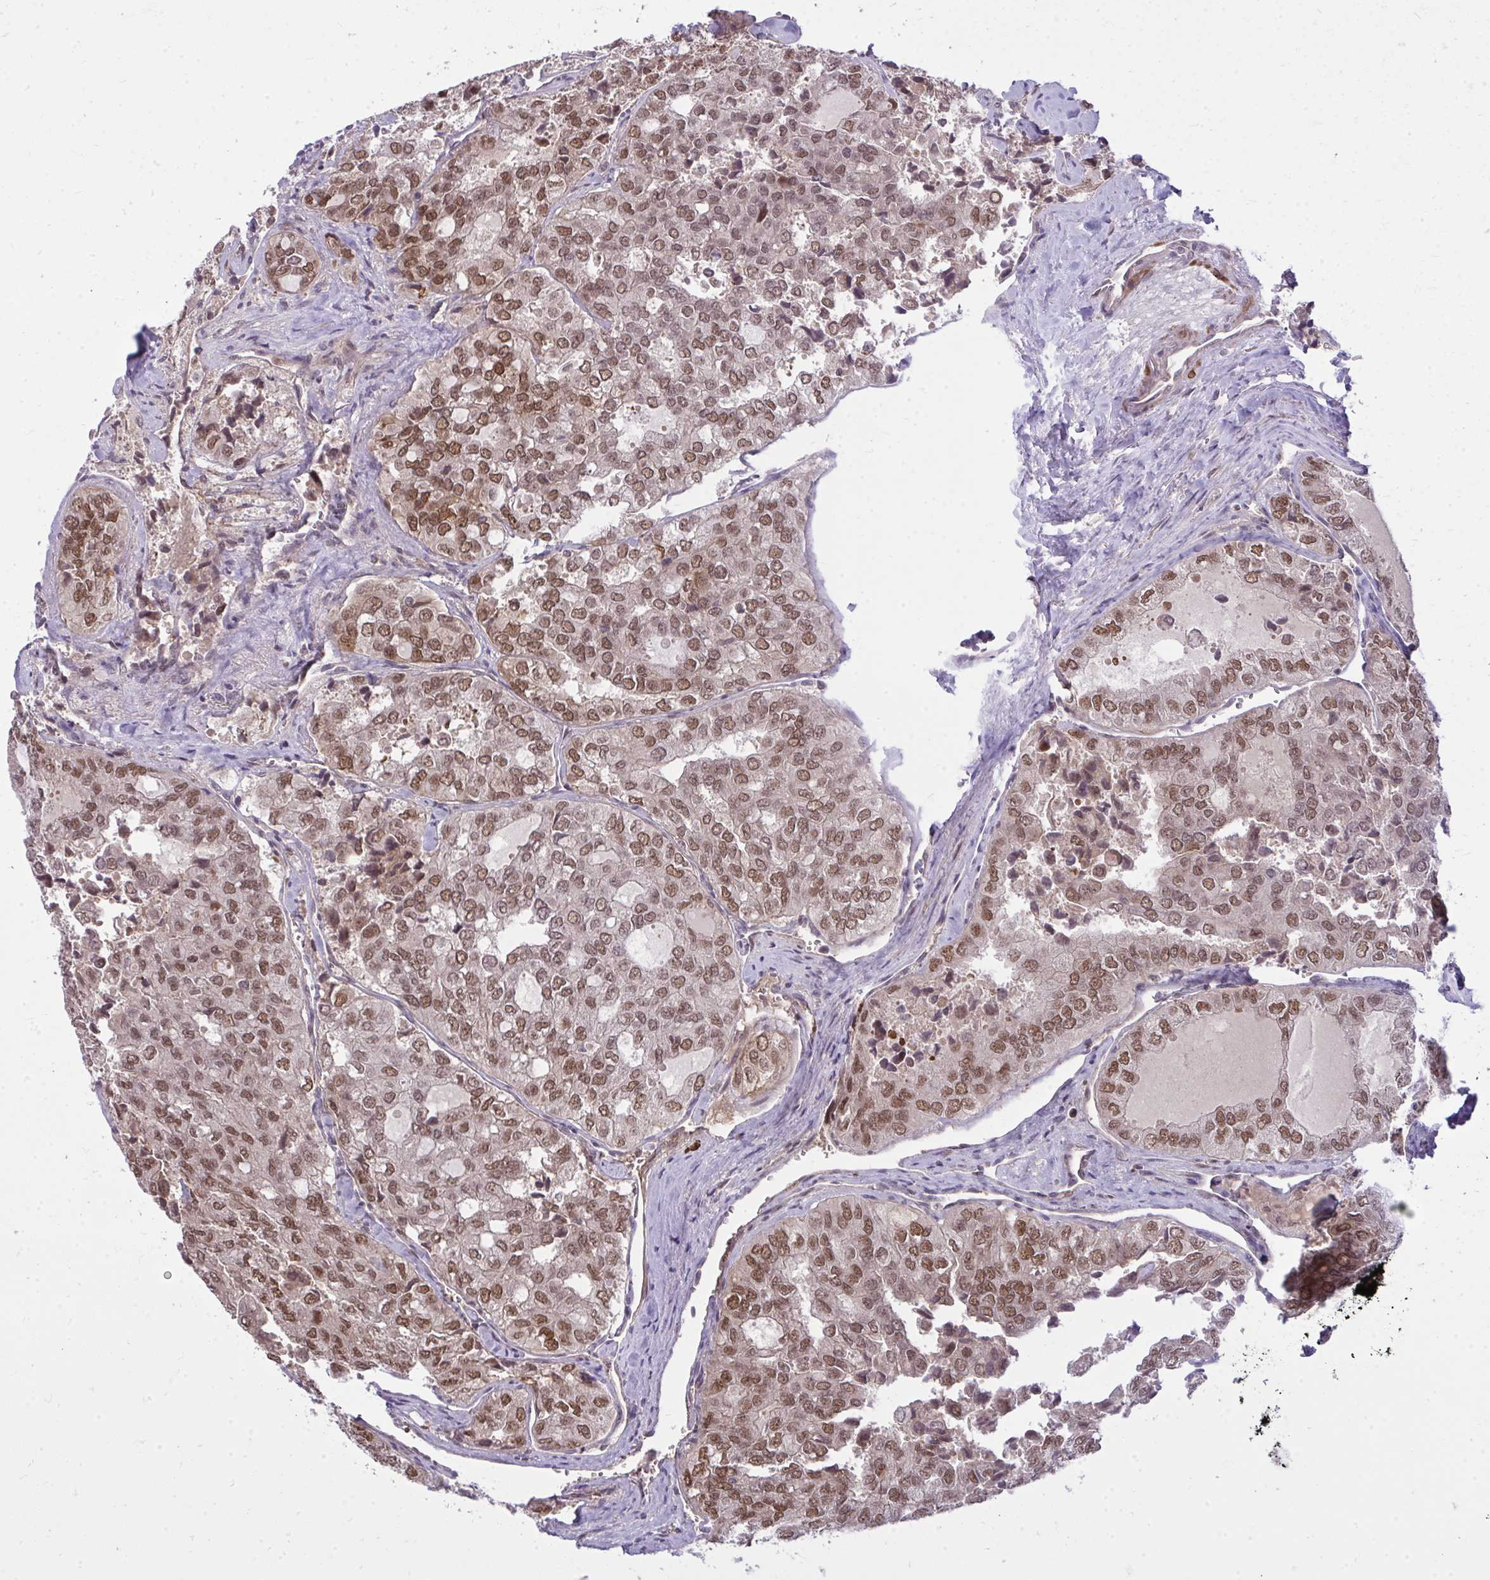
{"staining": {"intensity": "moderate", "quantity": ">75%", "location": "nuclear"}, "tissue": "thyroid cancer", "cell_type": "Tumor cells", "image_type": "cancer", "snomed": [{"axis": "morphology", "description": "Follicular adenoma carcinoma, NOS"}, {"axis": "topography", "description": "Thyroid gland"}], "caption": "High-power microscopy captured an immunohistochemistry (IHC) photomicrograph of follicular adenoma carcinoma (thyroid), revealing moderate nuclear staining in about >75% of tumor cells. The protein of interest is stained brown, and the nuclei are stained in blue (DAB (3,3'-diaminobenzidine) IHC with brightfield microscopy, high magnification).", "gene": "ZSCAN9", "patient": {"sex": "male", "age": 75}}